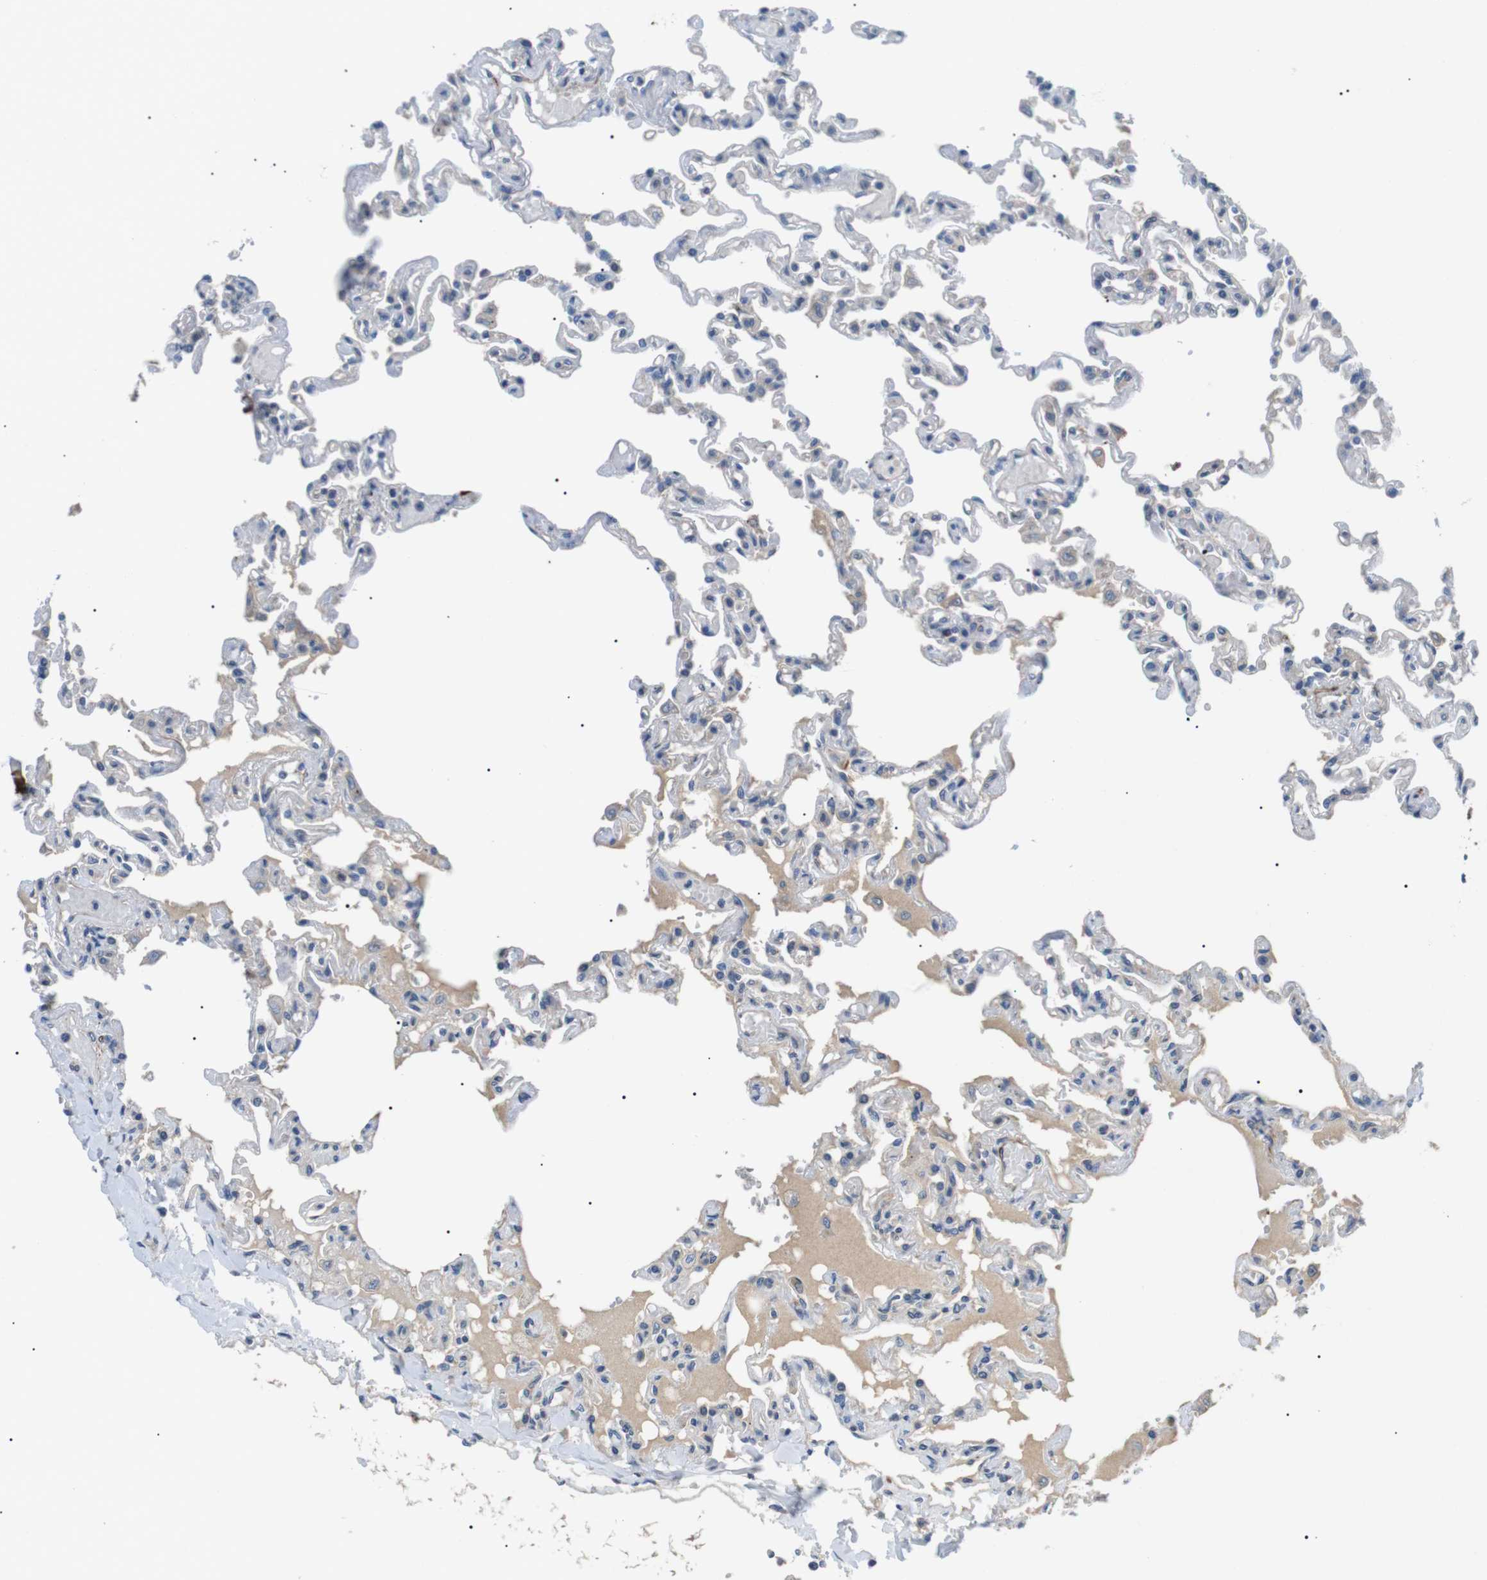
{"staining": {"intensity": "negative", "quantity": "none", "location": "none"}, "tissue": "lung", "cell_type": "Alveolar cells", "image_type": "normal", "snomed": [{"axis": "morphology", "description": "Normal tissue, NOS"}, {"axis": "topography", "description": "Lung"}], "caption": "Immunohistochemistry photomicrograph of unremarkable lung stained for a protein (brown), which exhibits no staining in alveolar cells.", "gene": "DIPK1A", "patient": {"sex": "male", "age": 21}}